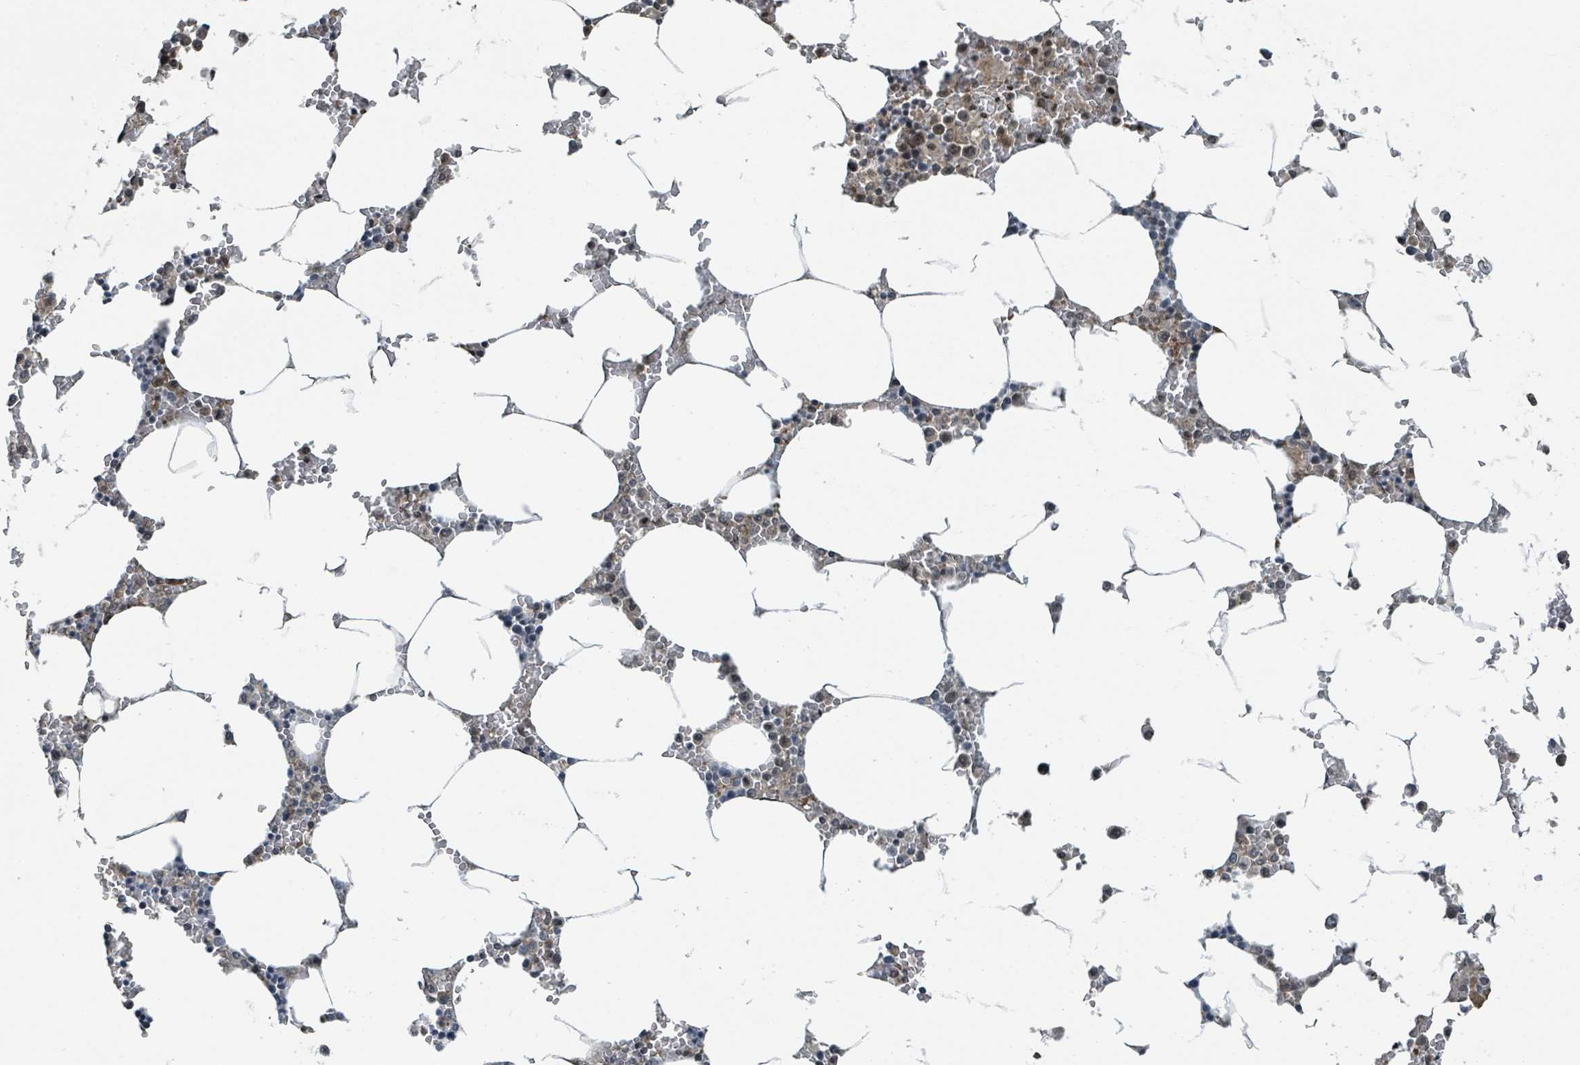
{"staining": {"intensity": "moderate", "quantity": "<25%", "location": "cytoplasmic/membranous"}, "tissue": "bone marrow", "cell_type": "Hematopoietic cells", "image_type": "normal", "snomed": [{"axis": "morphology", "description": "Normal tissue, NOS"}, {"axis": "topography", "description": "Bone marrow"}], "caption": "Protein expression analysis of benign human bone marrow reveals moderate cytoplasmic/membranous positivity in approximately <25% of hematopoietic cells. The protein of interest is shown in brown color, while the nuclei are stained blue.", "gene": "PHIP", "patient": {"sex": "male", "age": 70}}